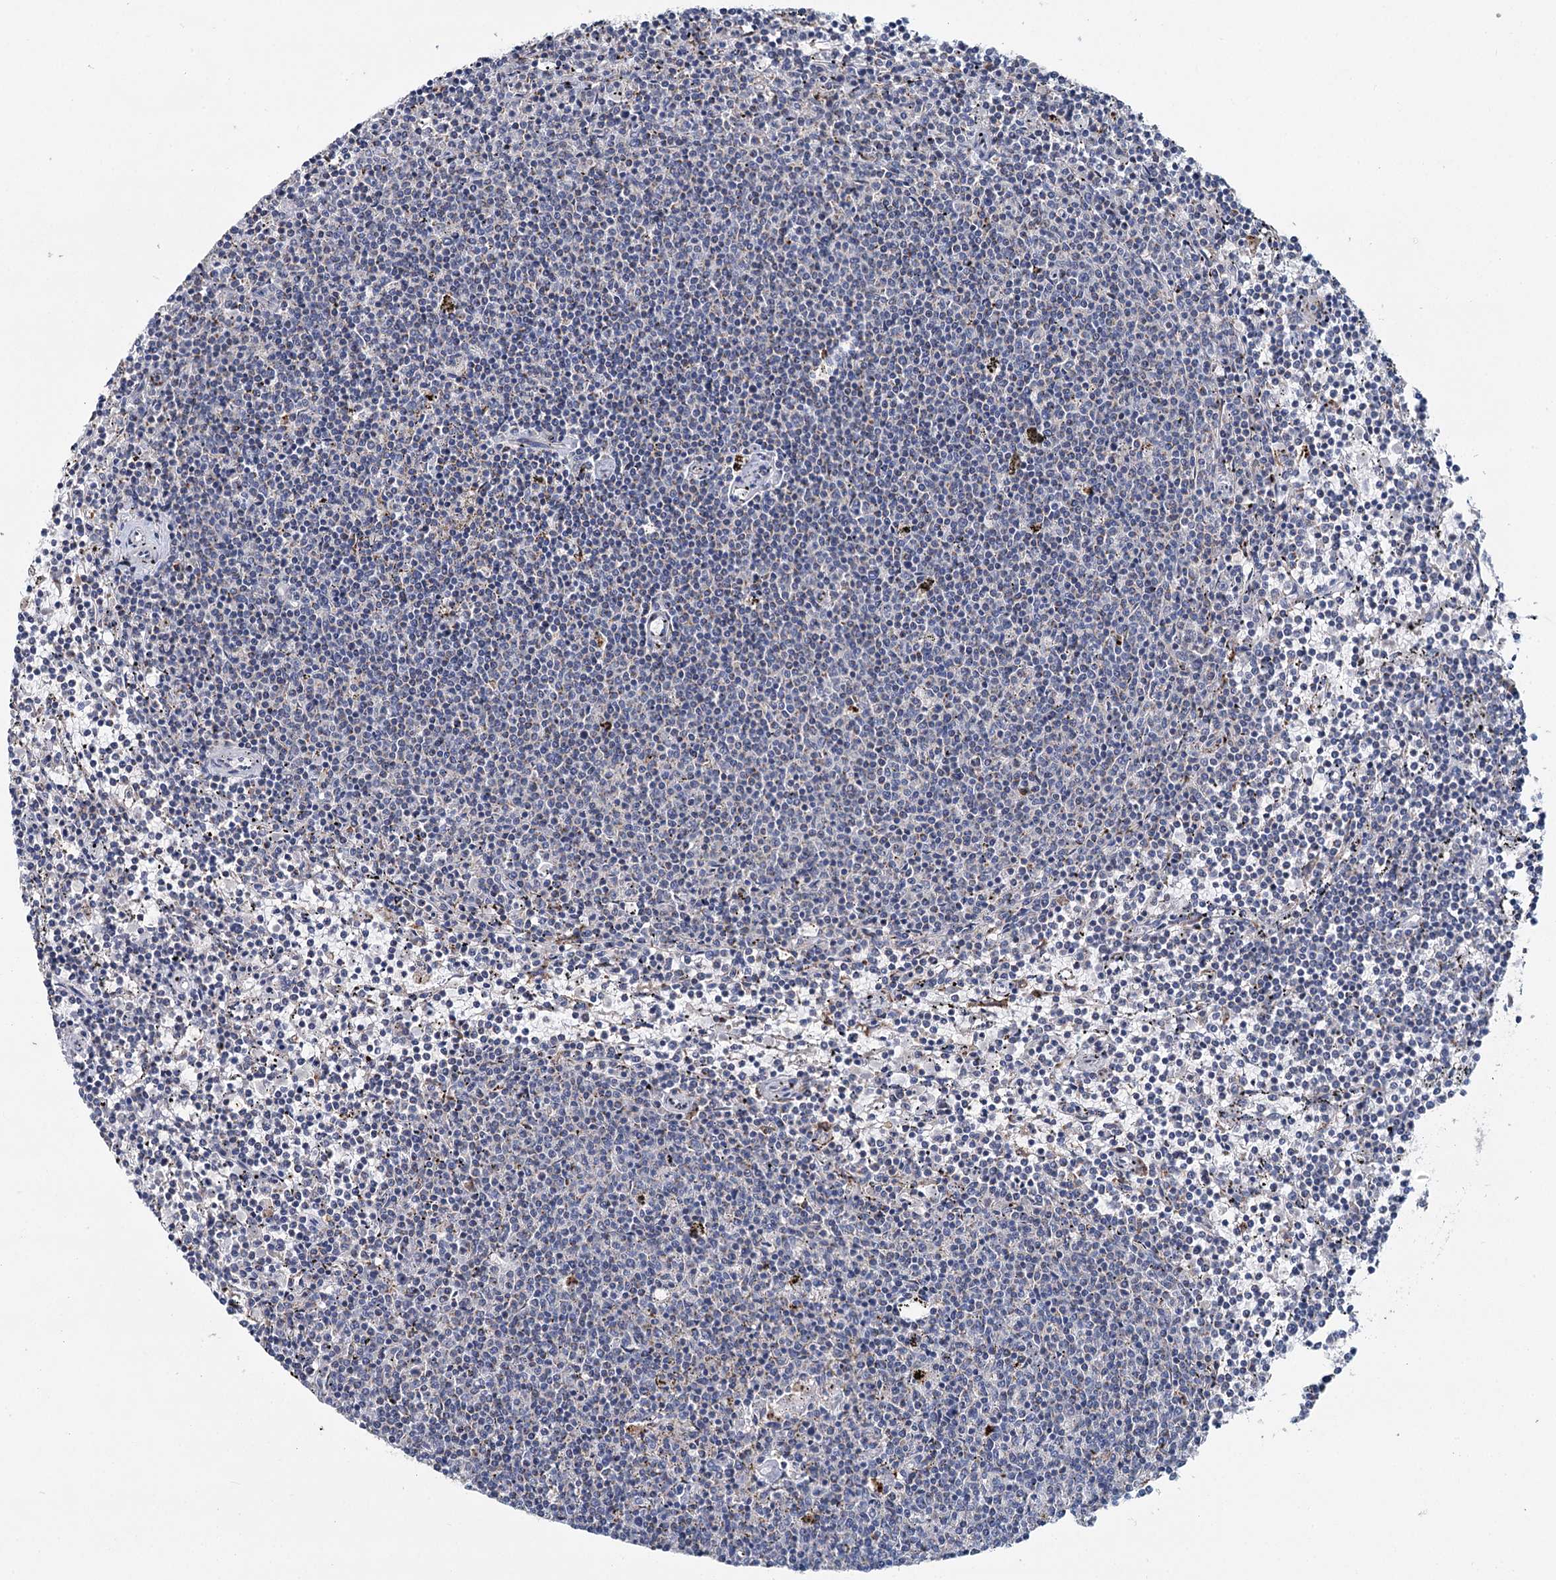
{"staining": {"intensity": "negative", "quantity": "none", "location": "none"}, "tissue": "lymphoma", "cell_type": "Tumor cells", "image_type": "cancer", "snomed": [{"axis": "morphology", "description": "Malignant lymphoma, non-Hodgkin's type, Low grade"}, {"axis": "topography", "description": "Spleen"}], "caption": "IHC photomicrograph of neoplastic tissue: human malignant lymphoma, non-Hodgkin's type (low-grade) stained with DAB (3,3'-diaminobenzidine) exhibits no significant protein expression in tumor cells. Nuclei are stained in blue.", "gene": "ANKRD16", "patient": {"sex": "female", "age": 50}}